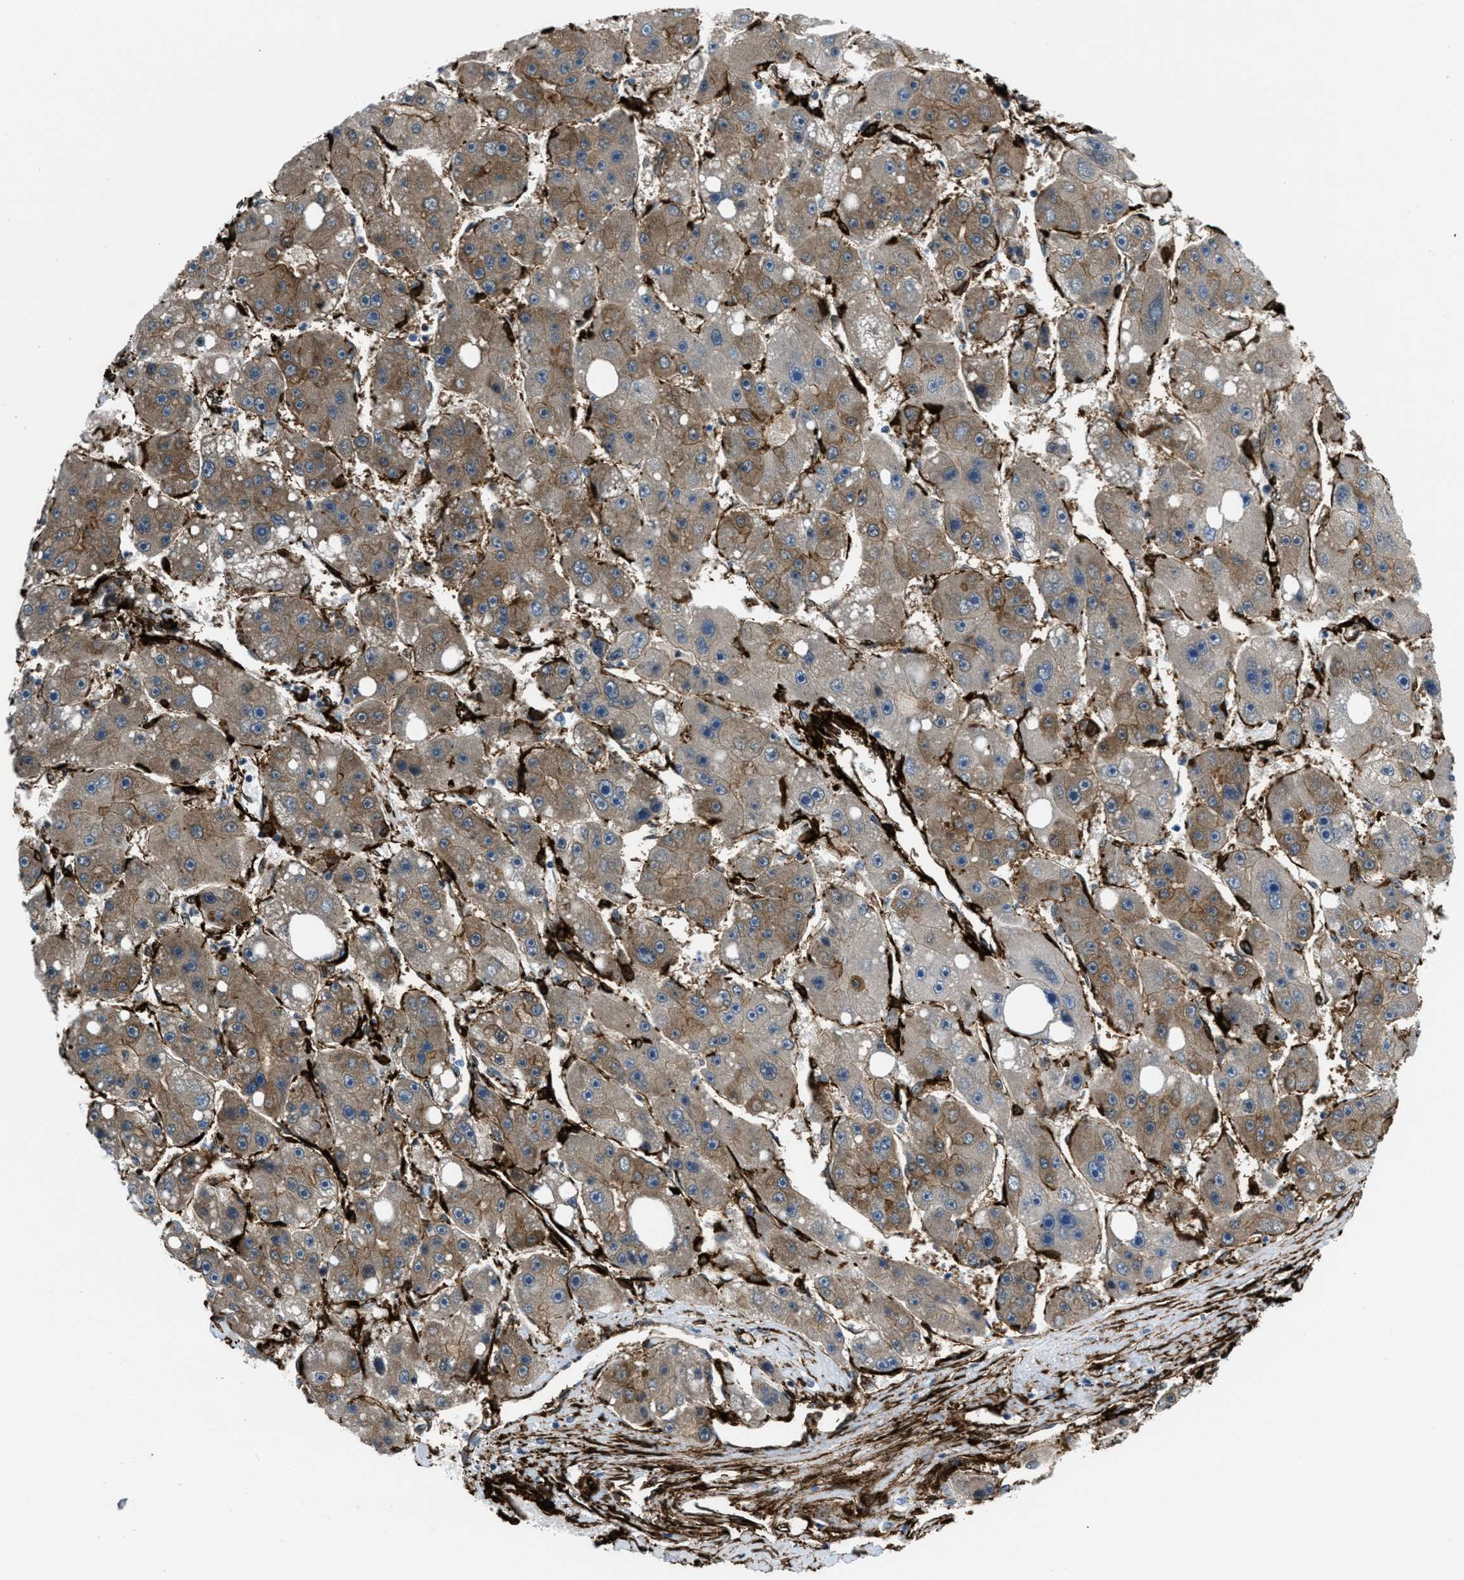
{"staining": {"intensity": "moderate", "quantity": ">75%", "location": "cytoplasmic/membranous"}, "tissue": "liver cancer", "cell_type": "Tumor cells", "image_type": "cancer", "snomed": [{"axis": "morphology", "description": "Carcinoma, Hepatocellular, NOS"}, {"axis": "topography", "description": "Liver"}], "caption": "Liver cancer (hepatocellular carcinoma) stained for a protein (brown) displays moderate cytoplasmic/membranous positive staining in about >75% of tumor cells.", "gene": "CALD1", "patient": {"sex": "female", "age": 61}}